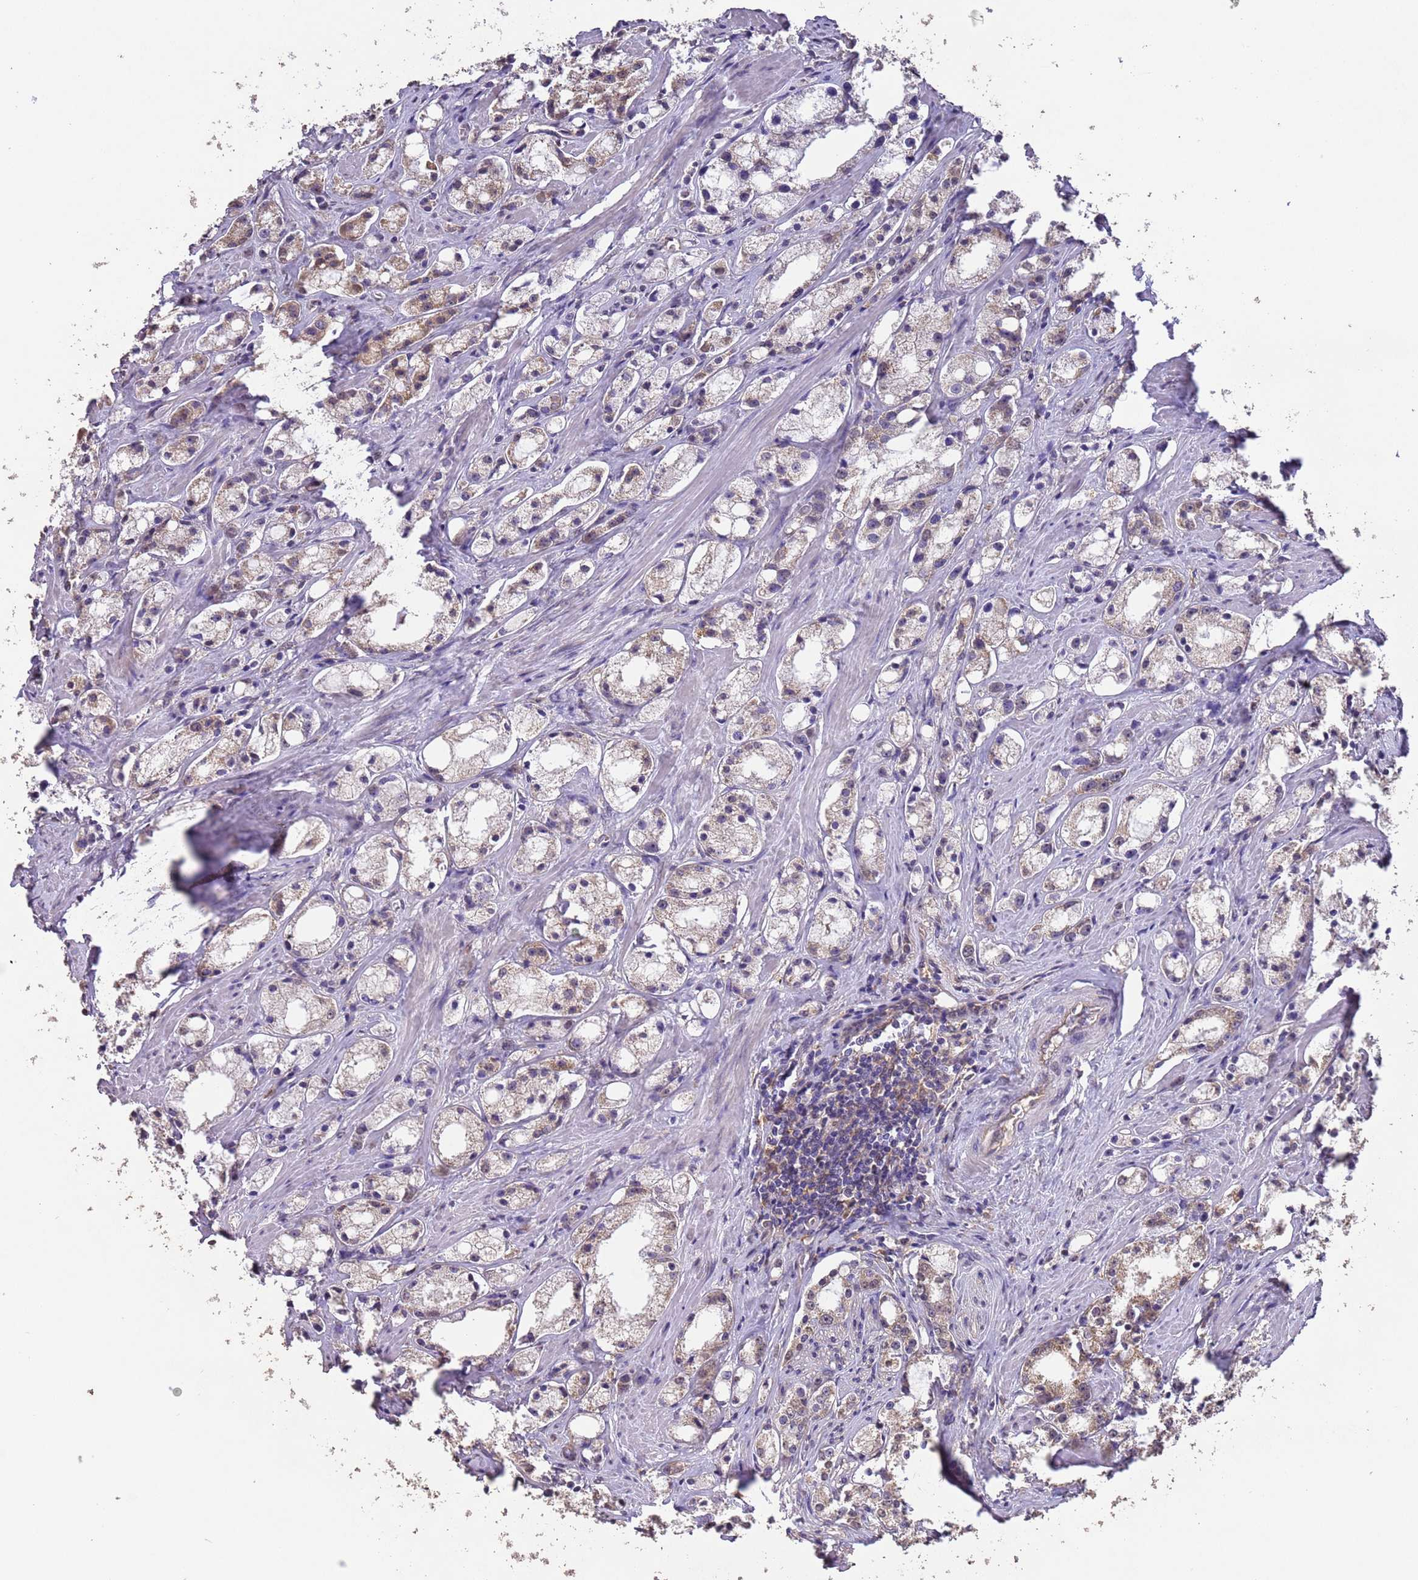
{"staining": {"intensity": "weak", "quantity": "25%-75%", "location": "cytoplasmic/membranous"}, "tissue": "prostate cancer", "cell_type": "Tumor cells", "image_type": "cancer", "snomed": [{"axis": "morphology", "description": "Adenocarcinoma, High grade"}, {"axis": "topography", "description": "Prostate"}], "caption": "Weak cytoplasmic/membranous expression for a protein is appreciated in approximately 25%-75% of tumor cells of prostate cancer using IHC.", "gene": "NPHP1", "patient": {"sex": "male", "age": 66}}